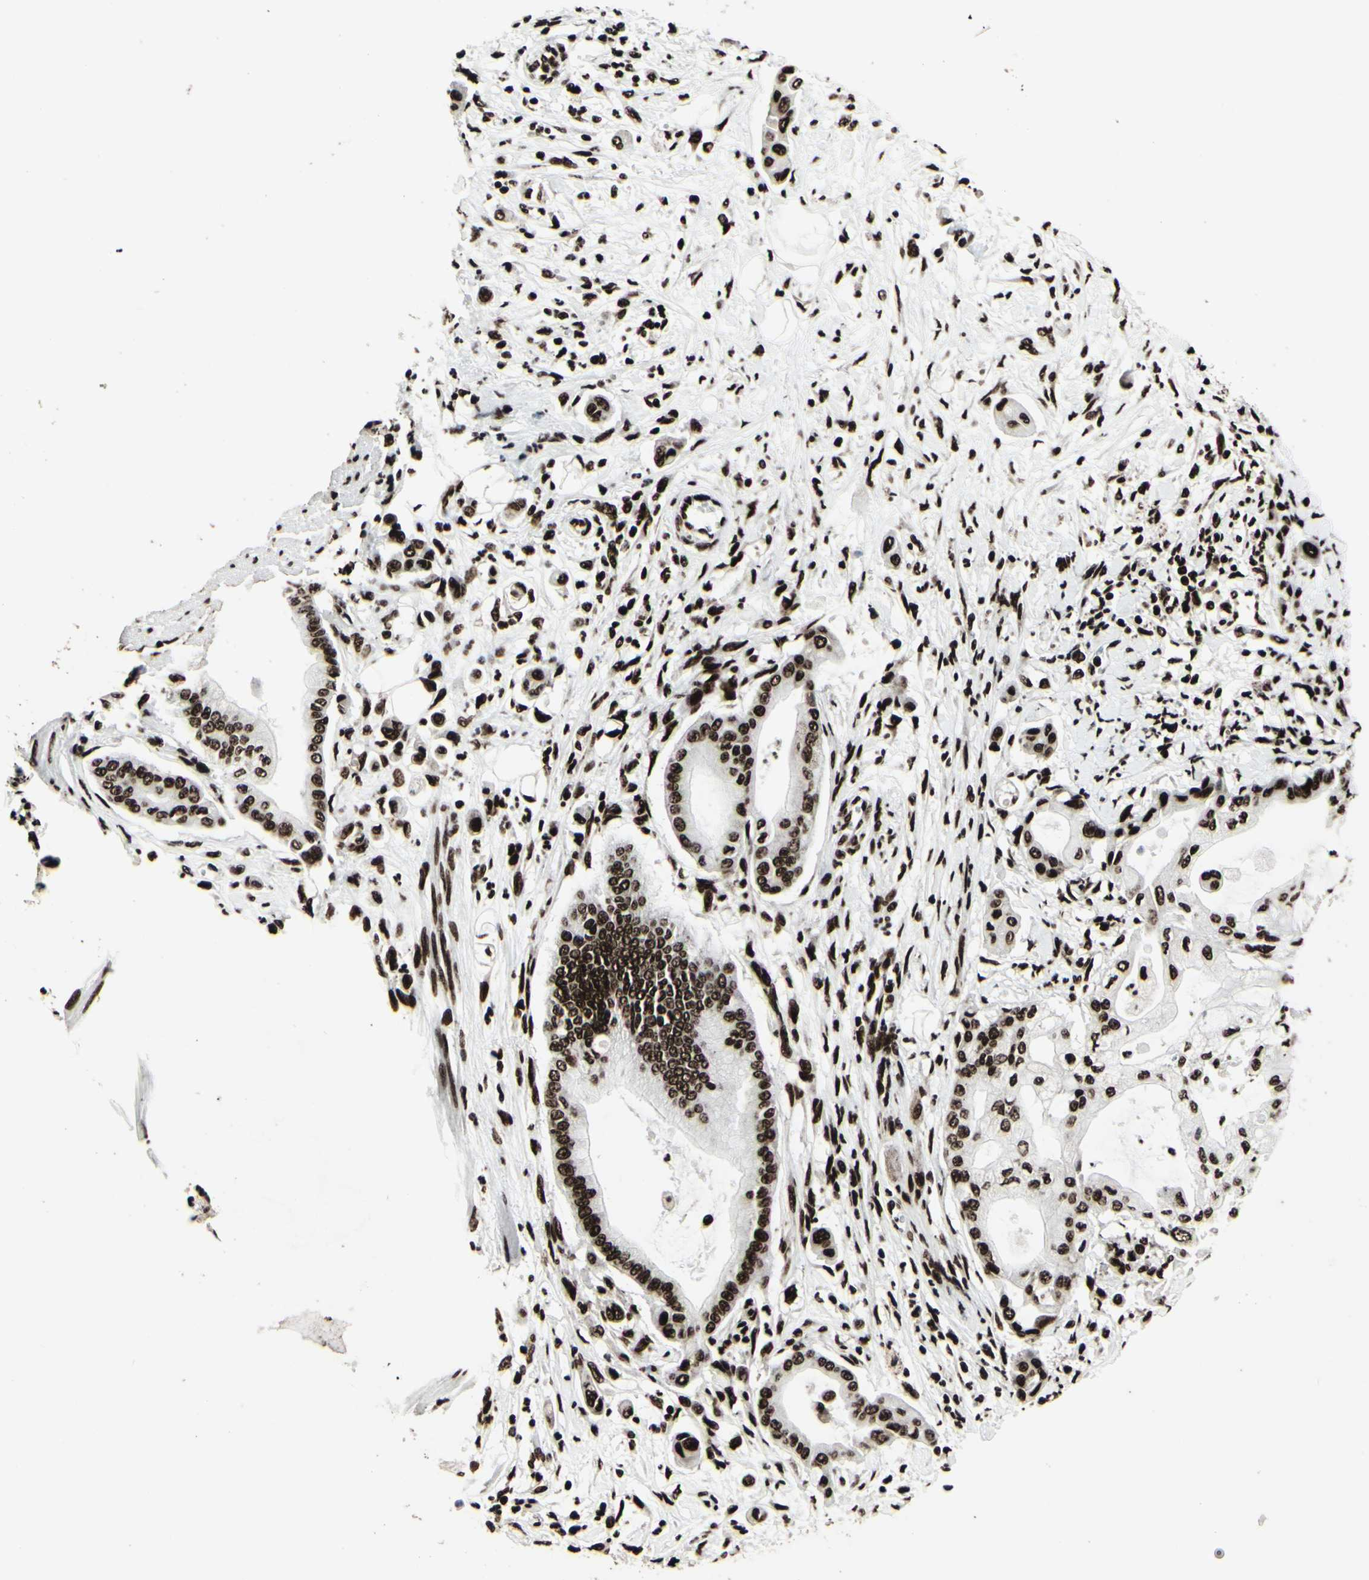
{"staining": {"intensity": "strong", "quantity": ">75%", "location": "nuclear"}, "tissue": "pancreatic cancer", "cell_type": "Tumor cells", "image_type": "cancer", "snomed": [{"axis": "morphology", "description": "Adenocarcinoma, NOS"}, {"axis": "morphology", "description": "Adenocarcinoma, metastatic, NOS"}, {"axis": "topography", "description": "Lymph node"}, {"axis": "topography", "description": "Pancreas"}, {"axis": "topography", "description": "Duodenum"}], "caption": "Adenocarcinoma (pancreatic) stained for a protein (brown) displays strong nuclear positive expression in approximately >75% of tumor cells.", "gene": "U2AF2", "patient": {"sex": "female", "age": 64}}